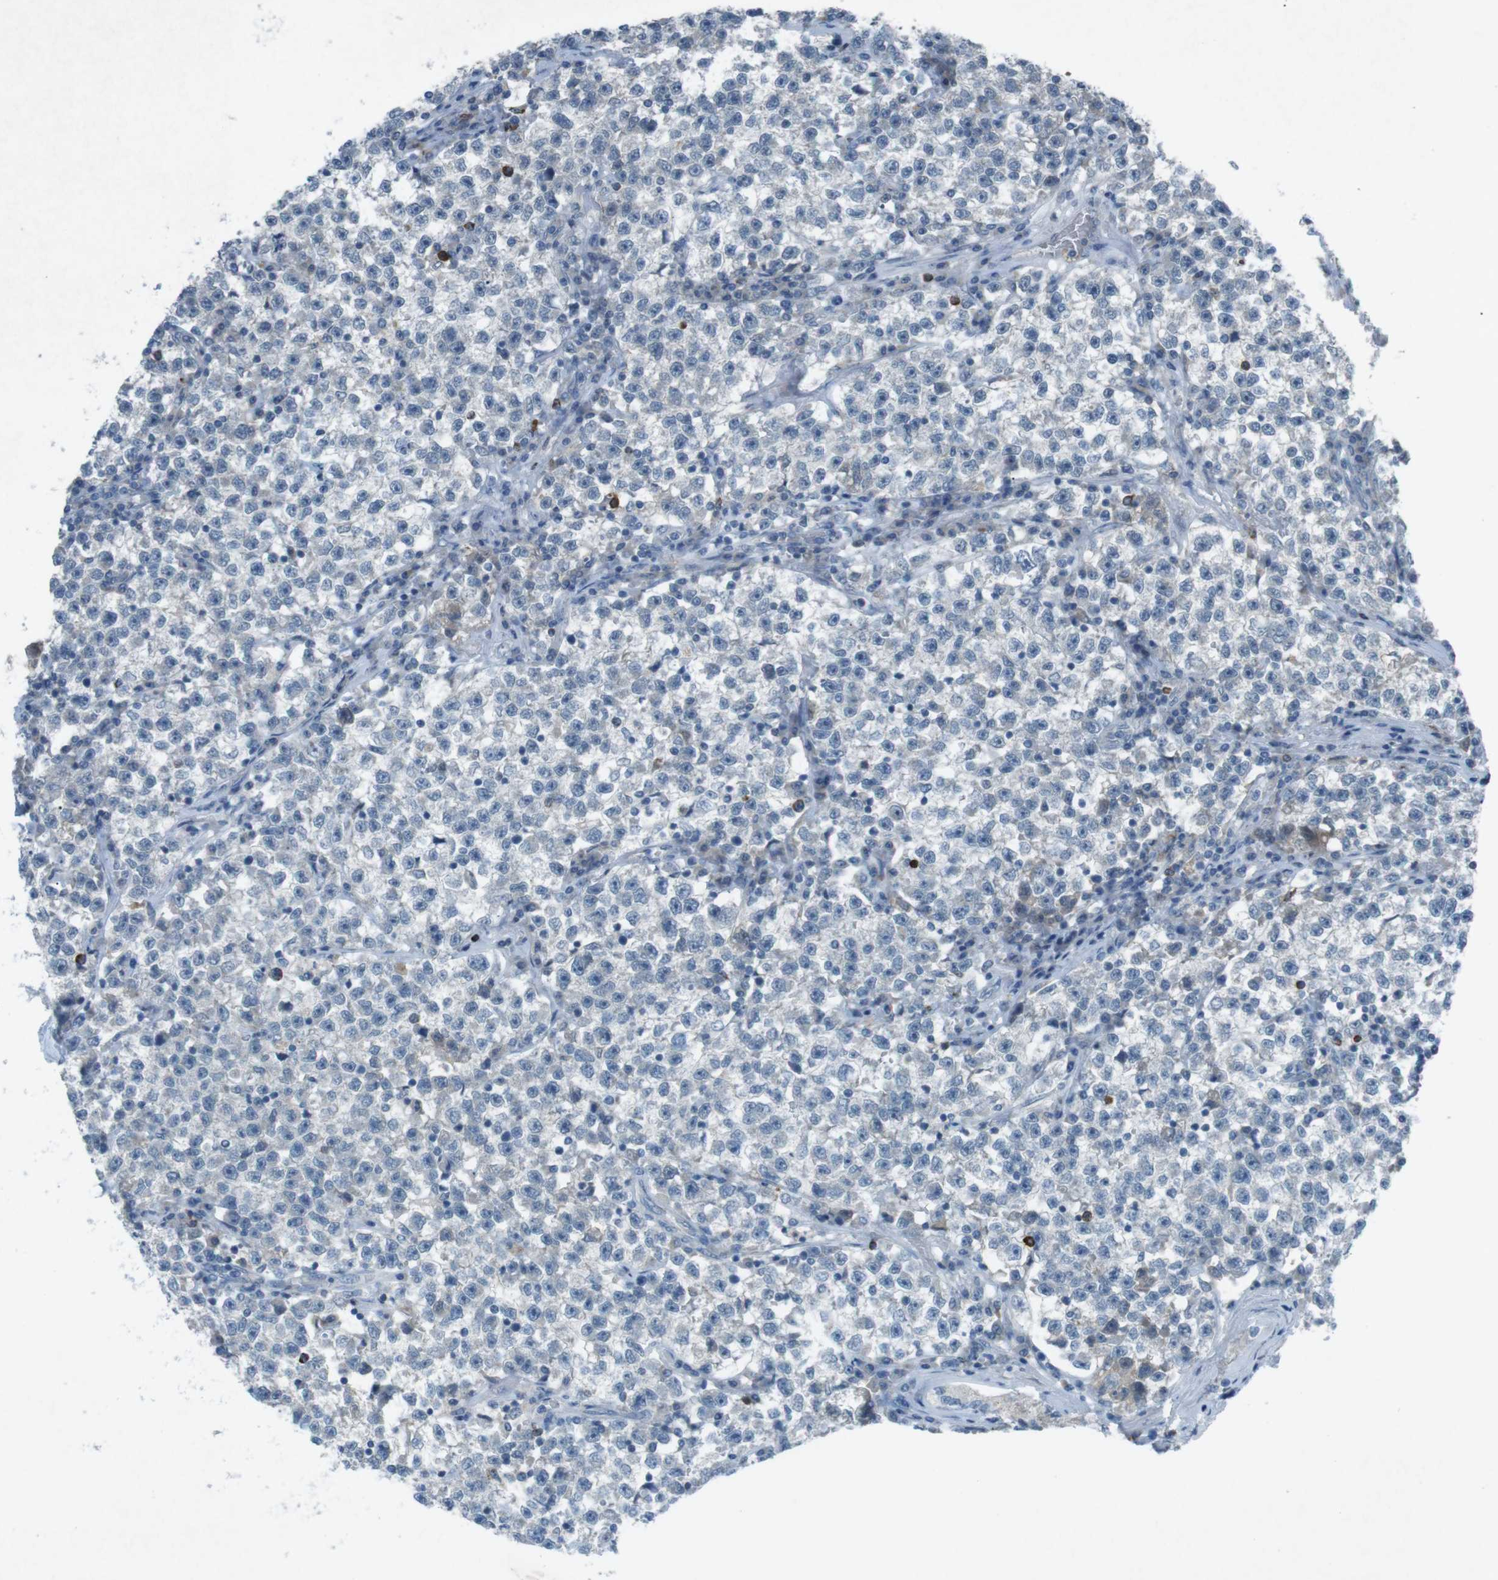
{"staining": {"intensity": "negative", "quantity": "none", "location": "none"}, "tissue": "testis cancer", "cell_type": "Tumor cells", "image_type": "cancer", "snomed": [{"axis": "morphology", "description": "Seminoma, NOS"}, {"axis": "topography", "description": "Testis"}], "caption": "An immunohistochemistry histopathology image of seminoma (testis) is shown. There is no staining in tumor cells of seminoma (testis).", "gene": "FCRLA", "patient": {"sex": "male", "age": 22}}